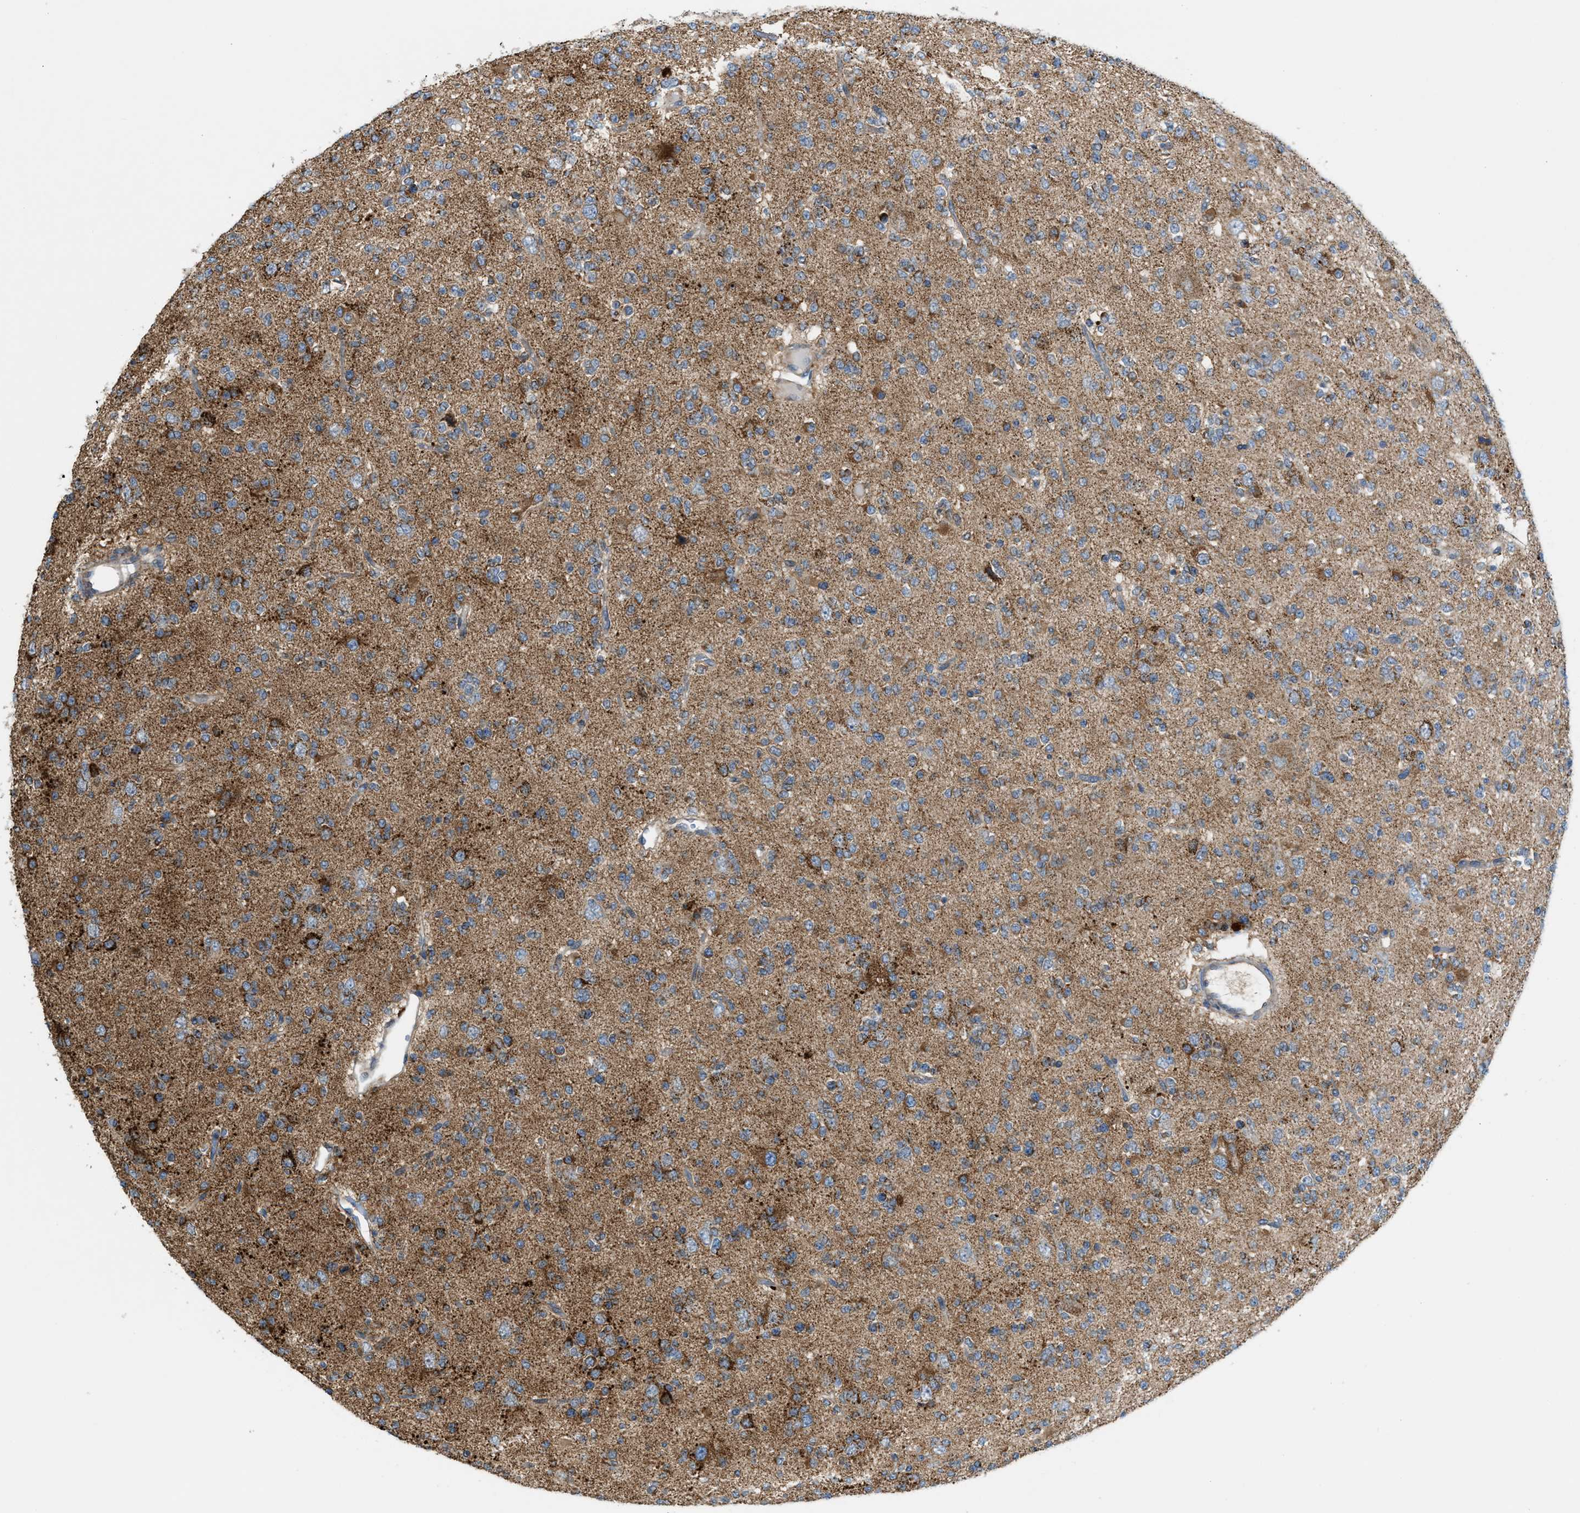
{"staining": {"intensity": "strong", "quantity": "25%-75%", "location": "cytoplasmic/membranous"}, "tissue": "glioma", "cell_type": "Tumor cells", "image_type": "cancer", "snomed": [{"axis": "morphology", "description": "Glioma, malignant, Low grade"}, {"axis": "topography", "description": "Brain"}], "caption": "Human malignant glioma (low-grade) stained for a protein (brown) shows strong cytoplasmic/membranous positive expression in approximately 25%-75% of tumor cells.", "gene": "PDCL", "patient": {"sex": "male", "age": 38}}